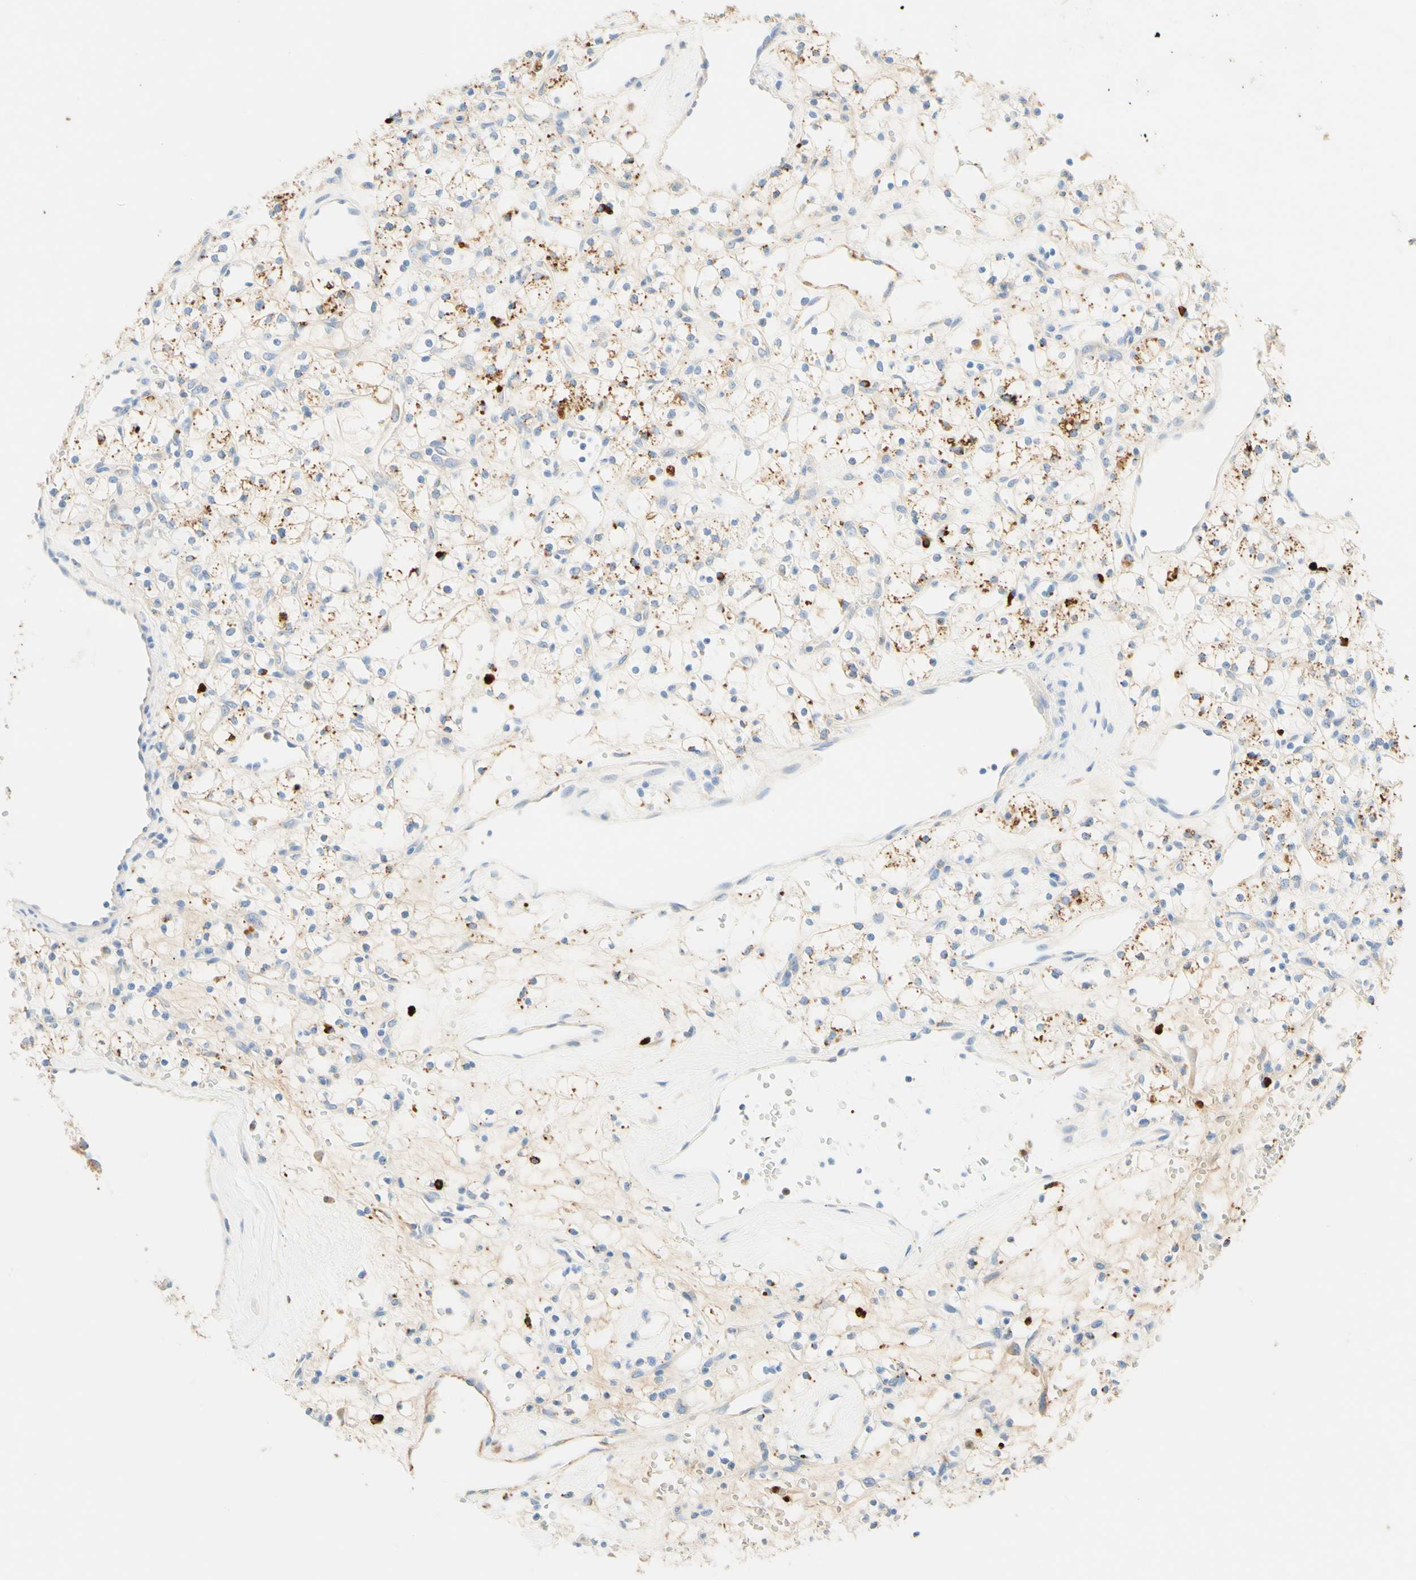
{"staining": {"intensity": "moderate", "quantity": "<25%", "location": "cytoplasmic/membranous"}, "tissue": "renal cancer", "cell_type": "Tumor cells", "image_type": "cancer", "snomed": [{"axis": "morphology", "description": "Adenocarcinoma, NOS"}, {"axis": "topography", "description": "Kidney"}], "caption": "This histopathology image displays IHC staining of human adenocarcinoma (renal), with low moderate cytoplasmic/membranous positivity in about <25% of tumor cells.", "gene": "CD63", "patient": {"sex": "female", "age": 60}}